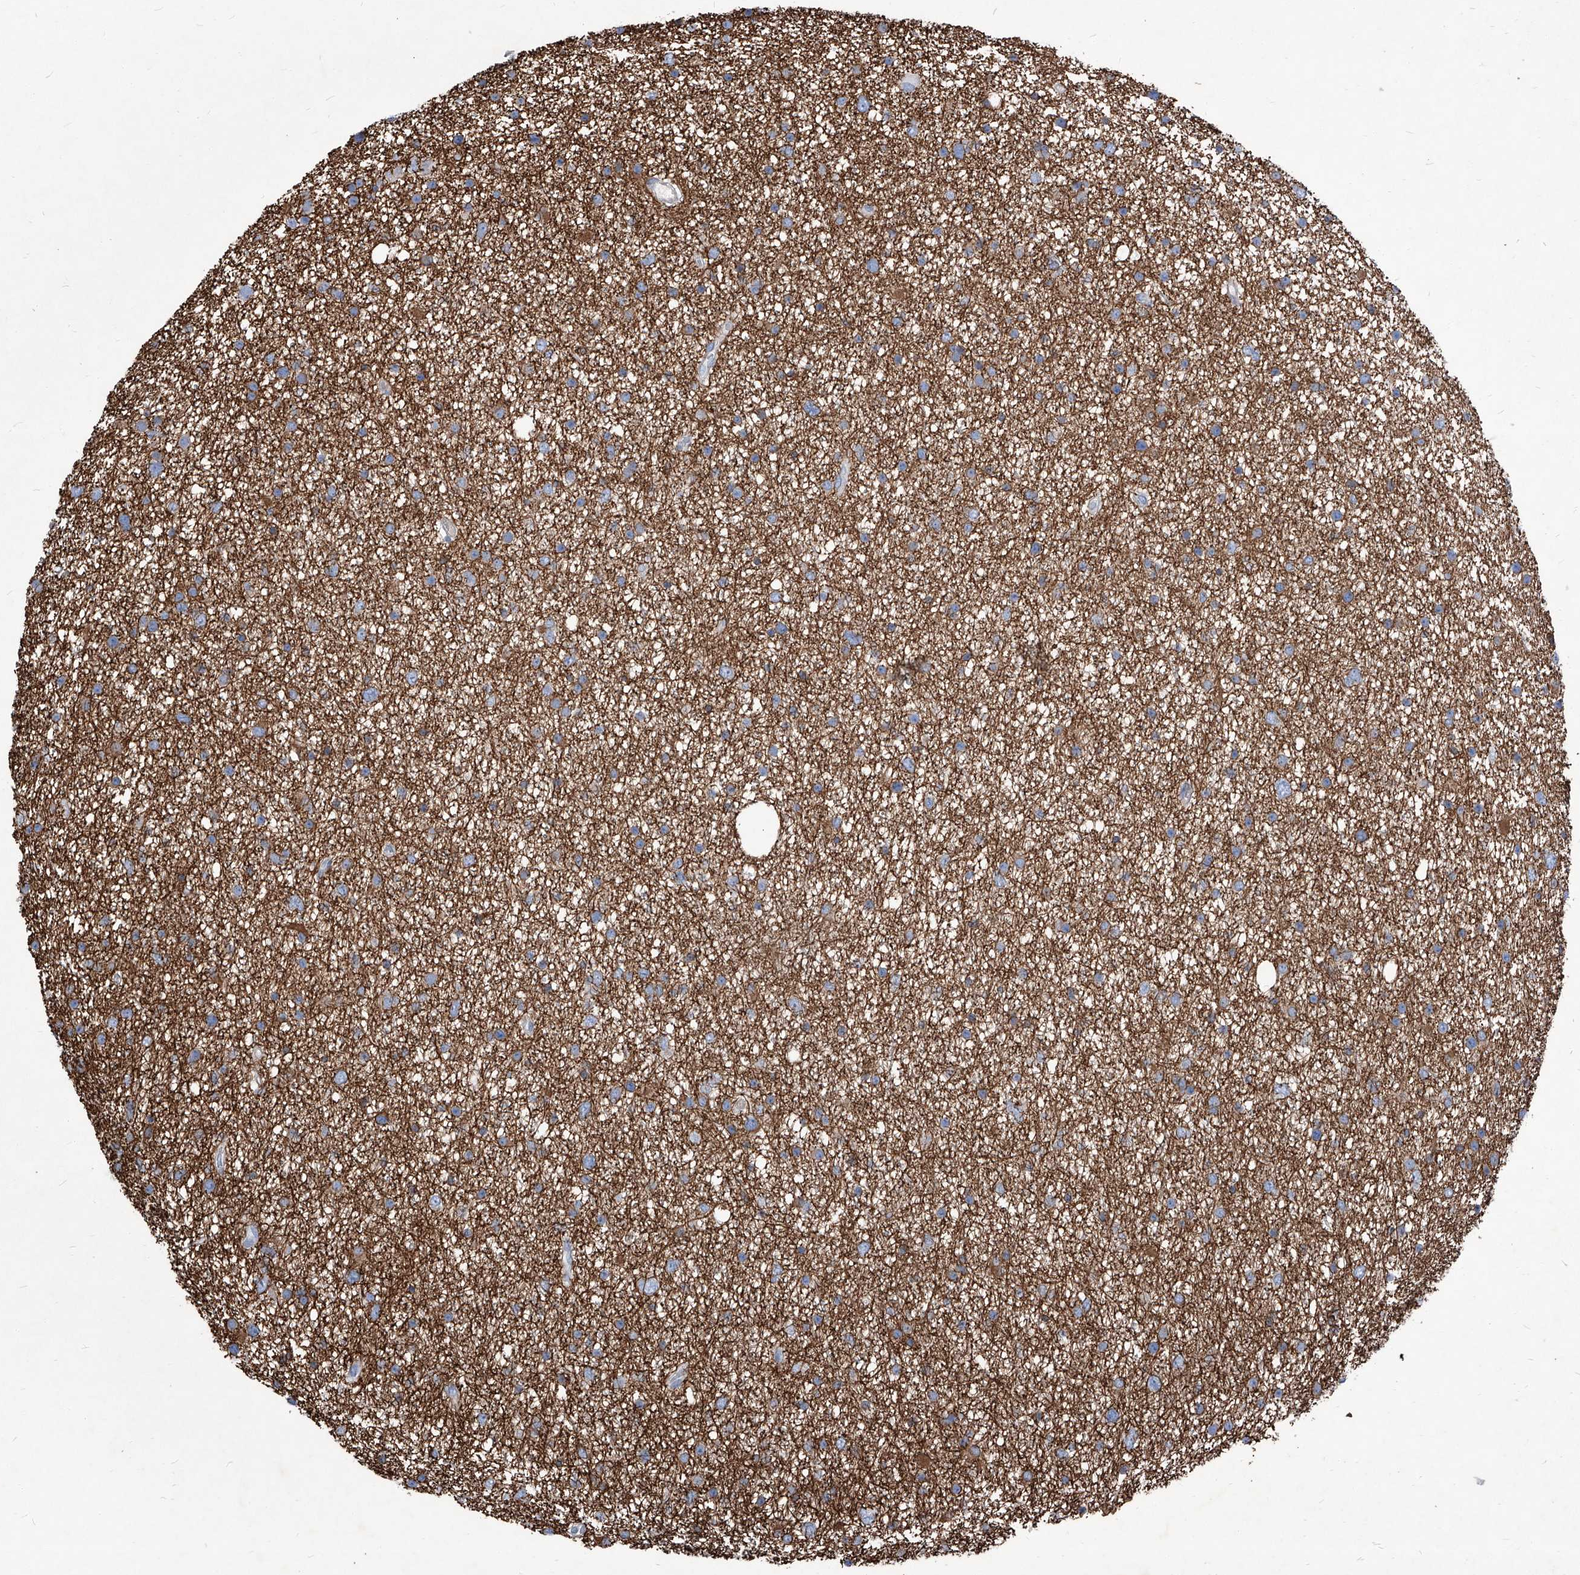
{"staining": {"intensity": "moderate", "quantity": ">75%", "location": "cytoplasmic/membranous"}, "tissue": "glioma", "cell_type": "Tumor cells", "image_type": "cancer", "snomed": [{"axis": "morphology", "description": "Glioma, malignant, Low grade"}, {"axis": "topography", "description": "Cerebral cortex"}], "caption": "A brown stain shows moderate cytoplasmic/membranous staining of a protein in glioma tumor cells.", "gene": "UBOX5", "patient": {"sex": "female", "age": 39}}